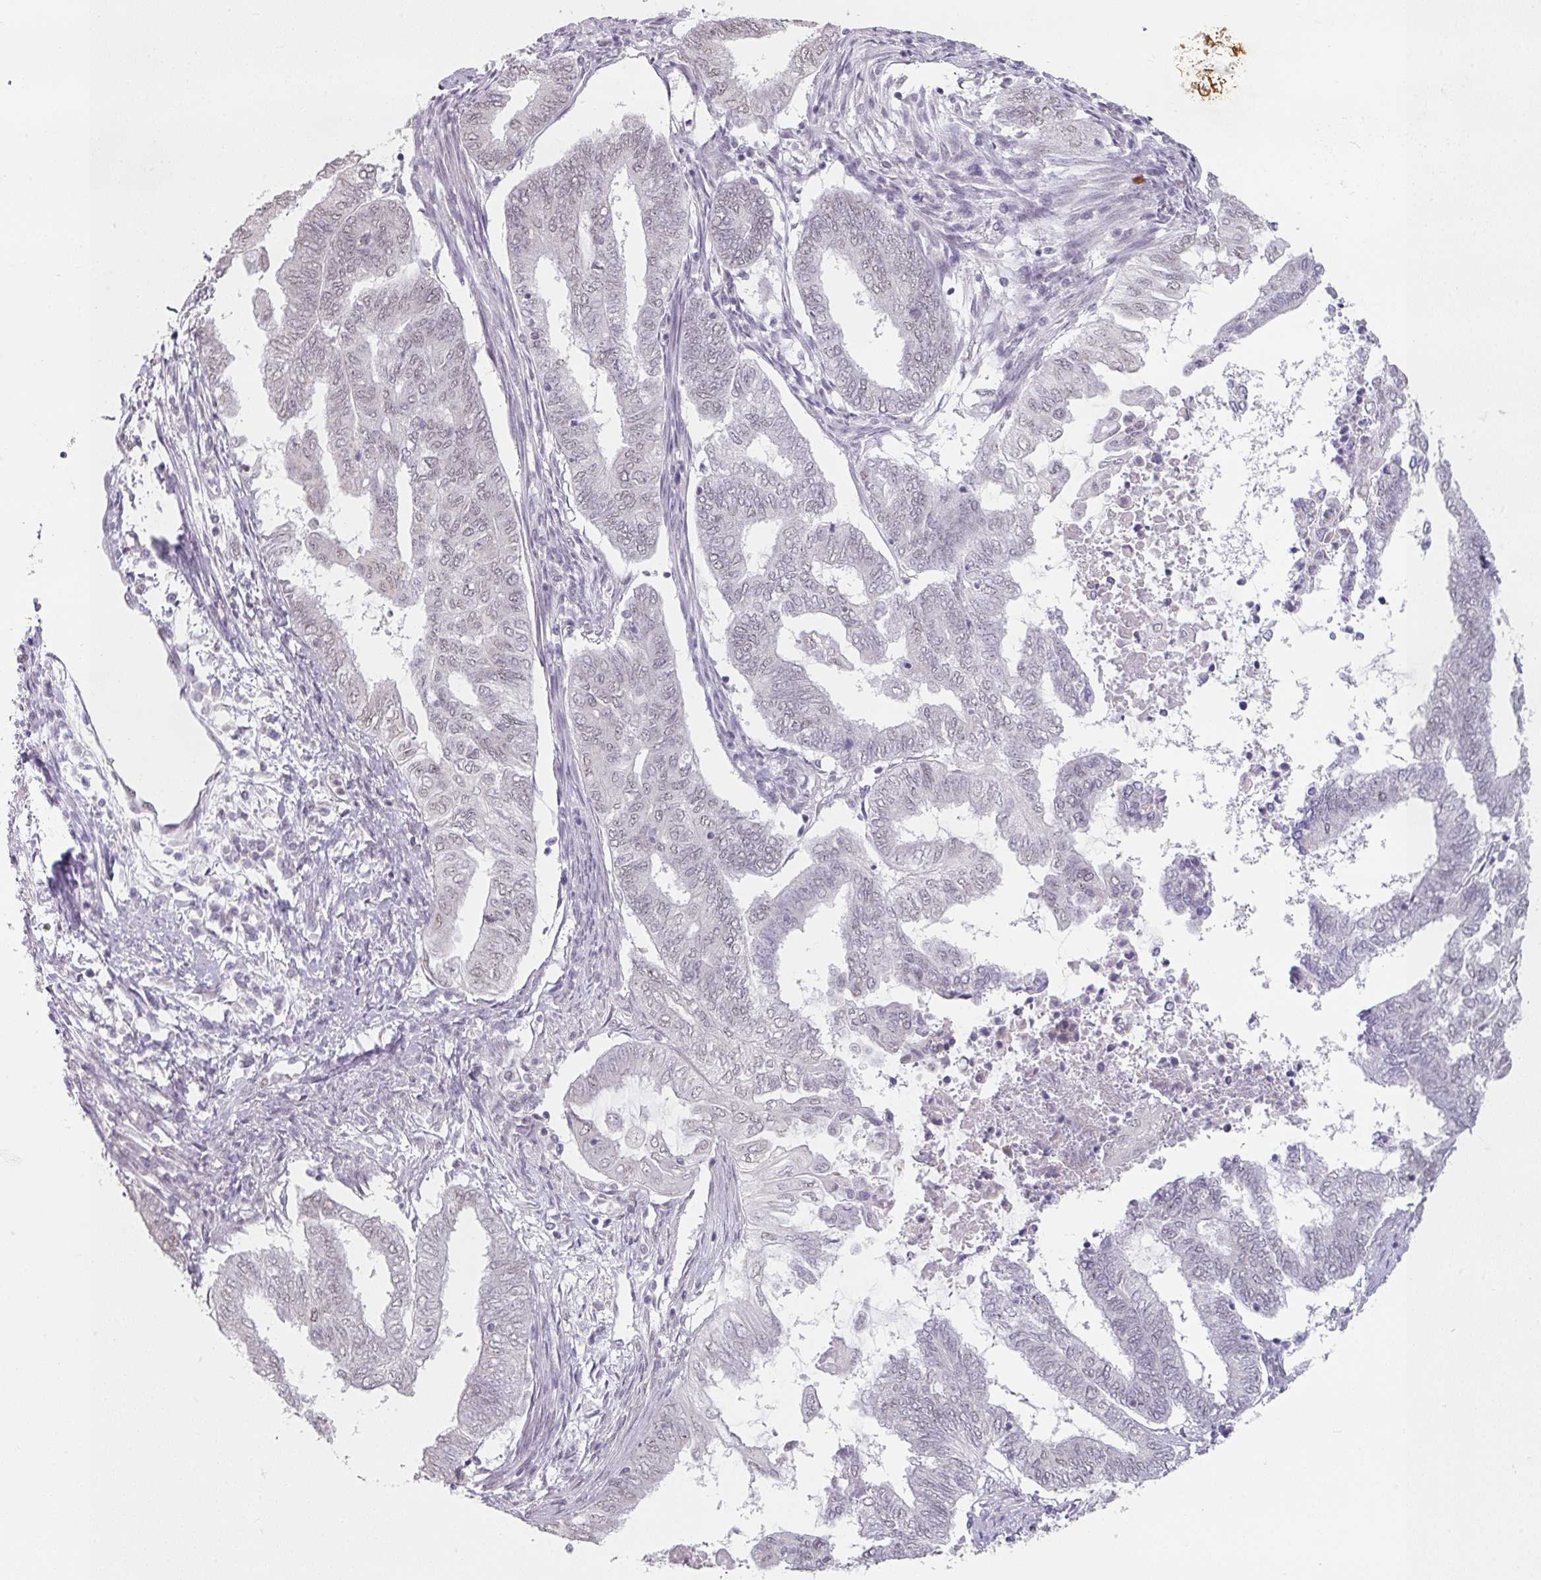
{"staining": {"intensity": "negative", "quantity": "none", "location": "none"}, "tissue": "endometrial cancer", "cell_type": "Tumor cells", "image_type": "cancer", "snomed": [{"axis": "morphology", "description": "Adenocarcinoma, NOS"}, {"axis": "topography", "description": "Uterus"}, {"axis": "topography", "description": "Endometrium"}], "caption": "There is no significant staining in tumor cells of endometrial adenocarcinoma.", "gene": "SPRR1A", "patient": {"sex": "female", "age": 70}}